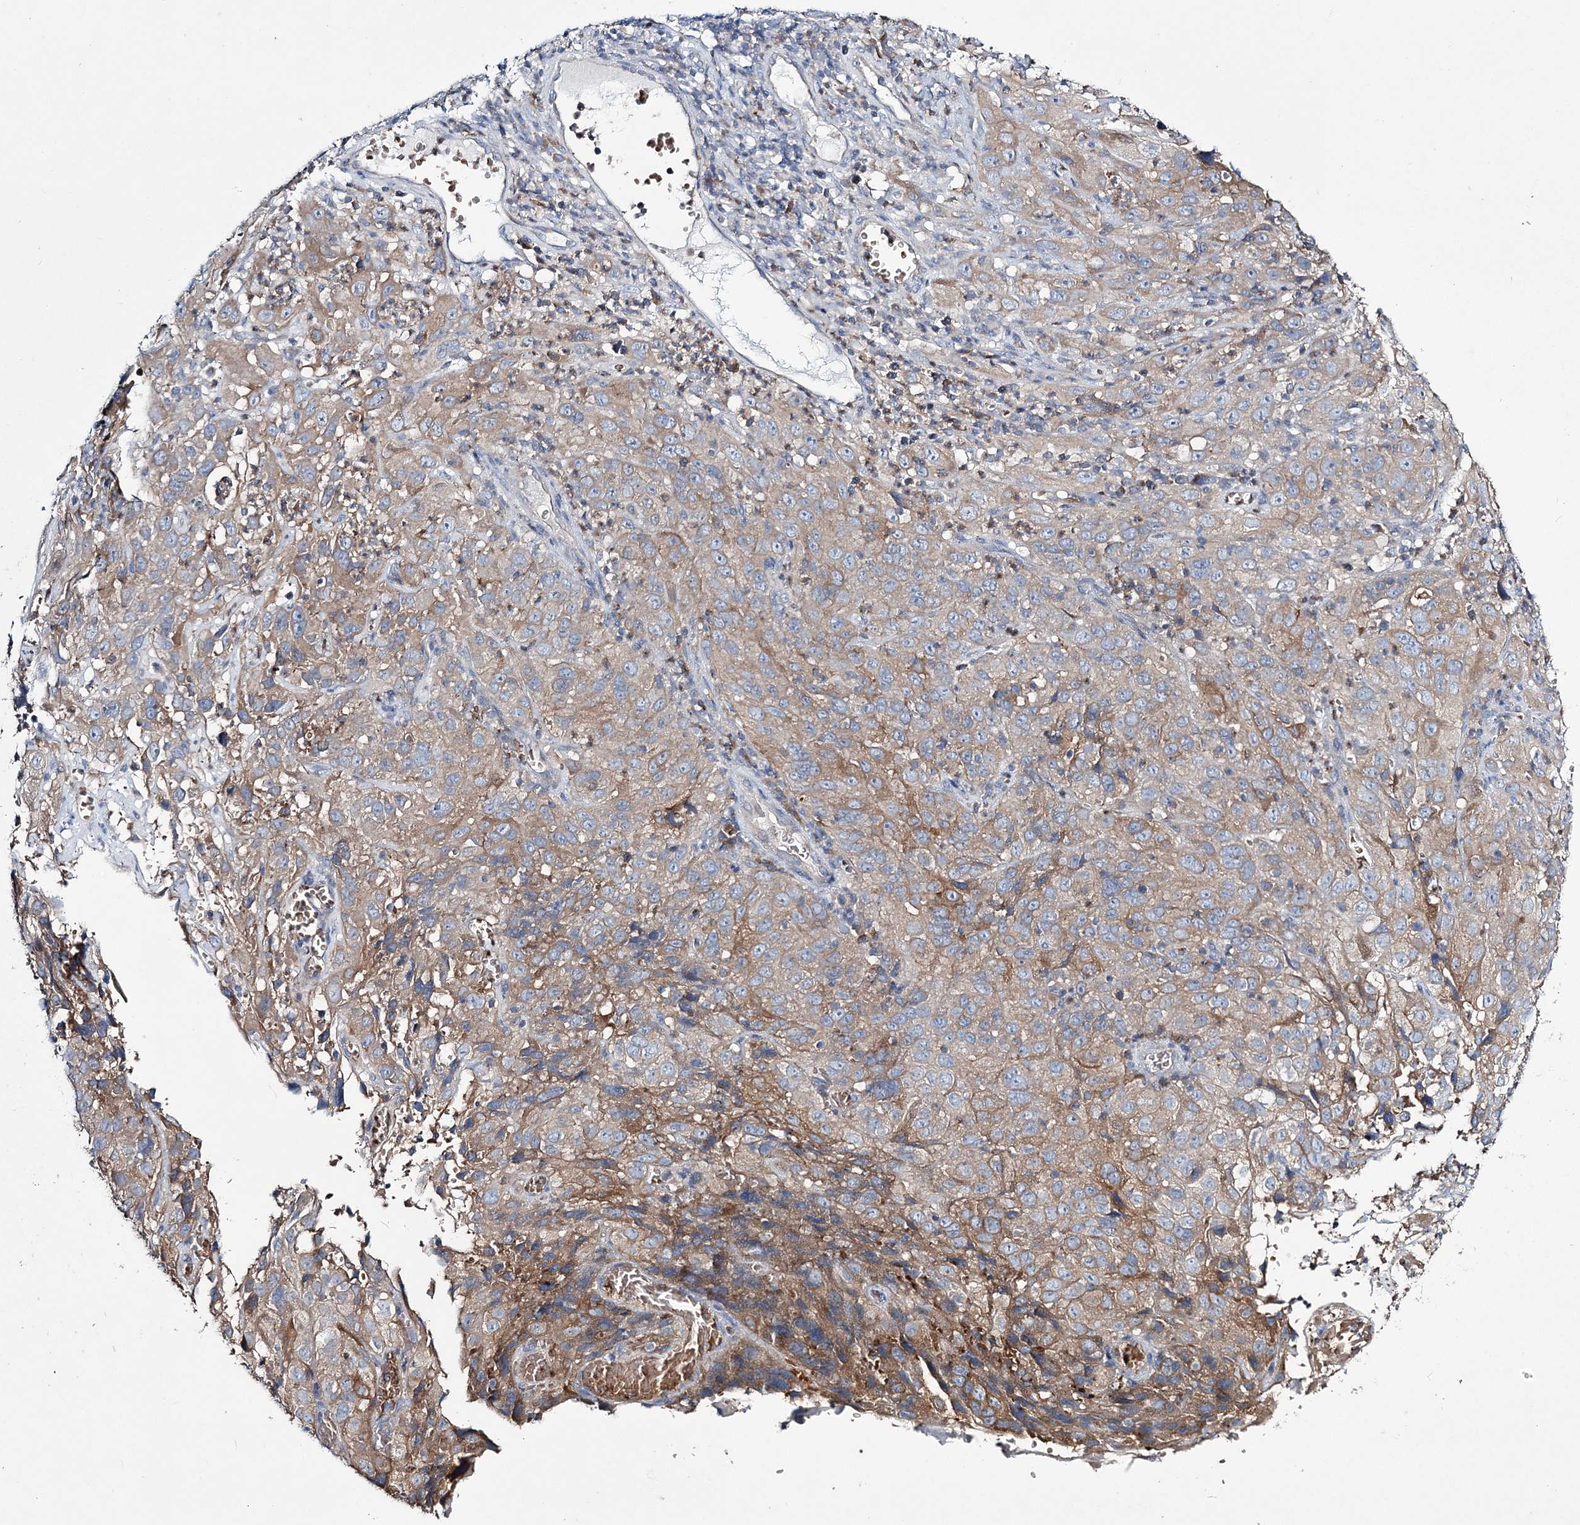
{"staining": {"intensity": "weak", "quantity": "25%-75%", "location": "cytoplasmic/membranous"}, "tissue": "cervical cancer", "cell_type": "Tumor cells", "image_type": "cancer", "snomed": [{"axis": "morphology", "description": "Squamous cell carcinoma, NOS"}, {"axis": "topography", "description": "Cervix"}], "caption": "High-magnification brightfield microscopy of squamous cell carcinoma (cervical) stained with DAB (3,3'-diaminobenzidine) (brown) and counterstained with hematoxylin (blue). tumor cells exhibit weak cytoplasmic/membranous positivity is appreciated in approximately25%-75% of cells.", "gene": "ATP11B", "patient": {"sex": "female", "age": 32}}